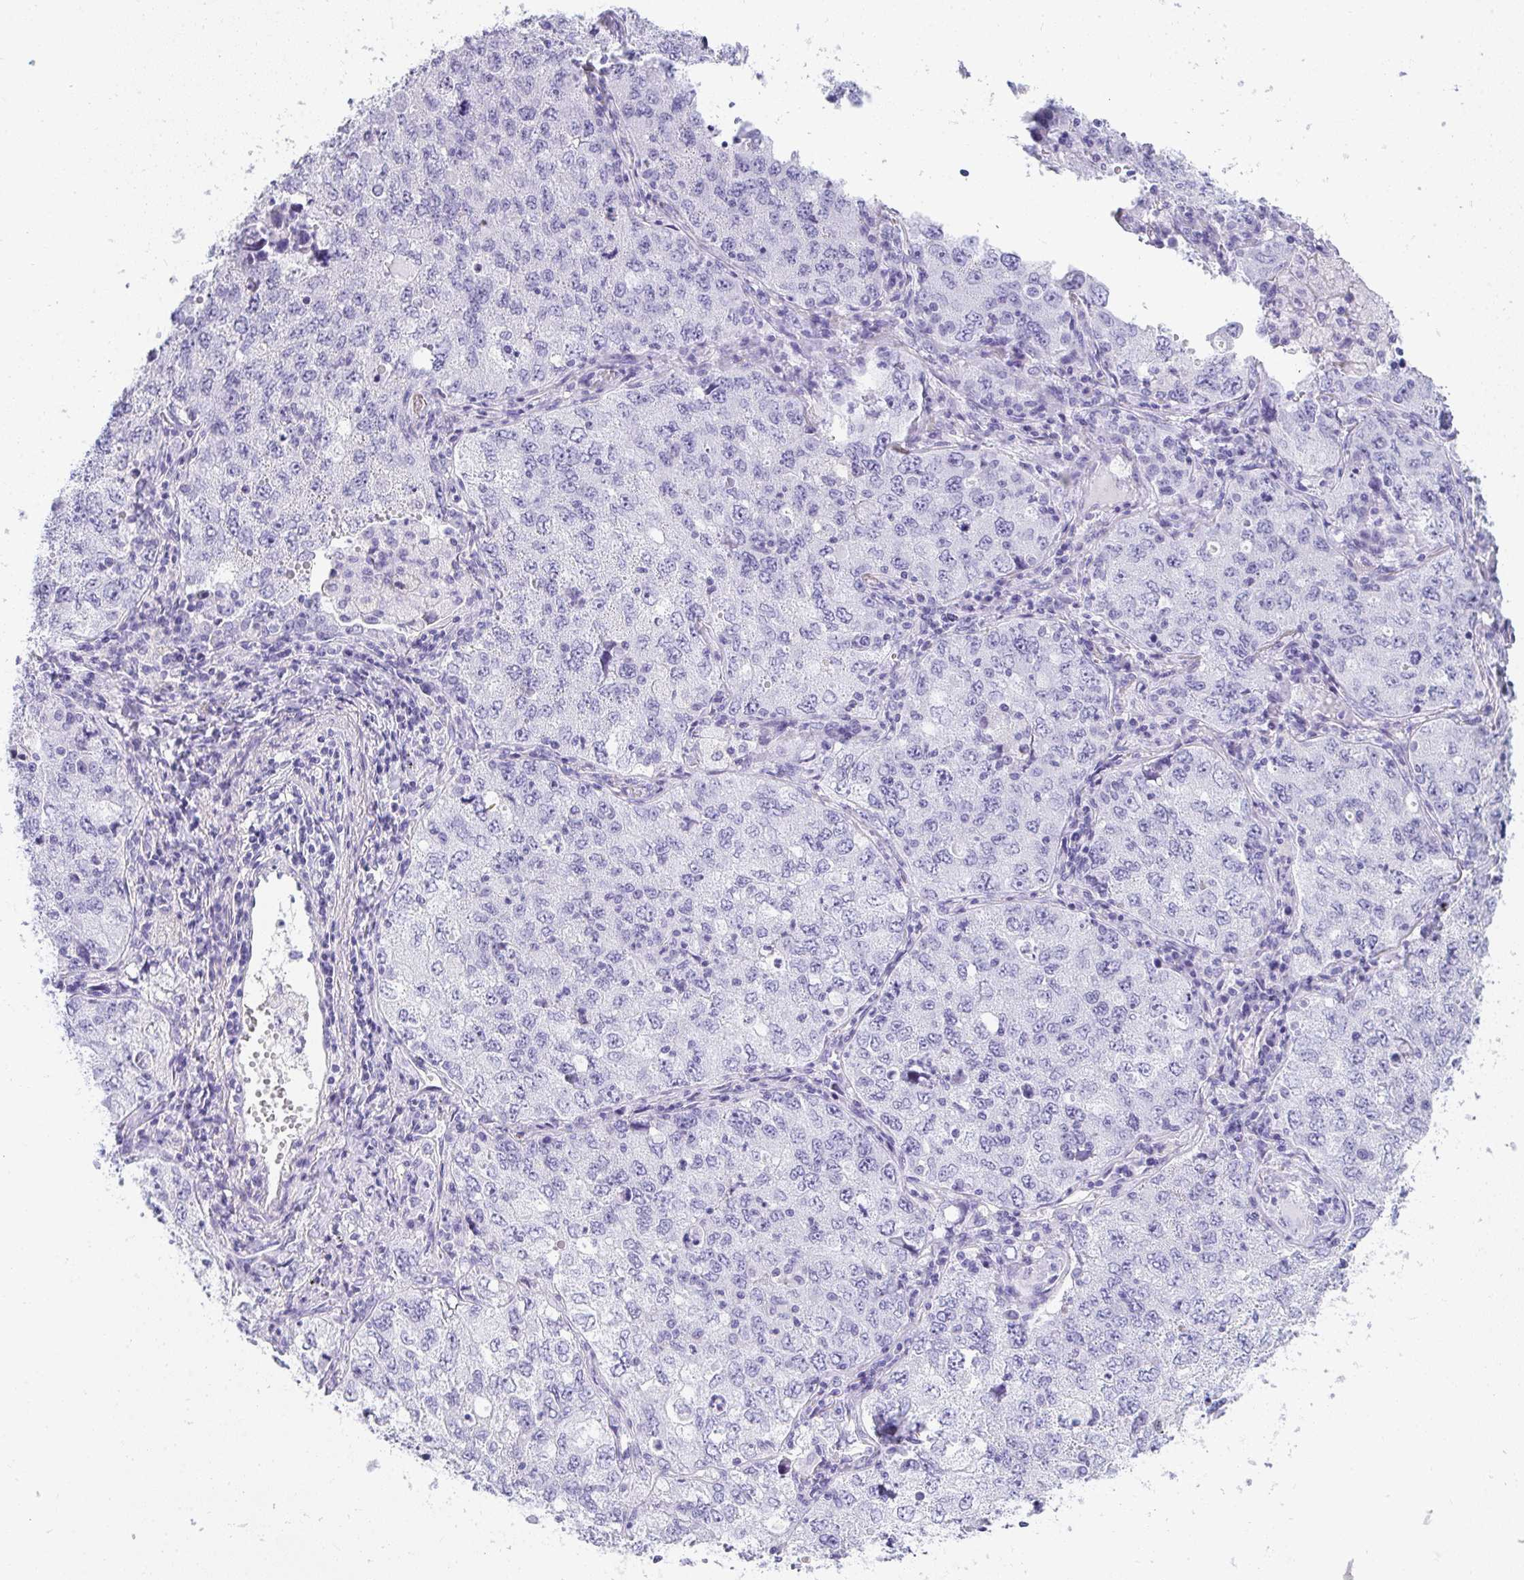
{"staining": {"intensity": "negative", "quantity": "none", "location": "none"}, "tissue": "lung cancer", "cell_type": "Tumor cells", "image_type": "cancer", "snomed": [{"axis": "morphology", "description": "Adenocarcinoma, NOS"}, {"axis": "topography", "description": "Lung"}], "caption": "Immunohistochemistry (IHC) image of neoplastic tissue: human lung adenocarcinoma stained with DAB exhibits no significant protein expression in tumor cells.", "gene": "PRND", "patient": {"sex": "female", "age": 57}}